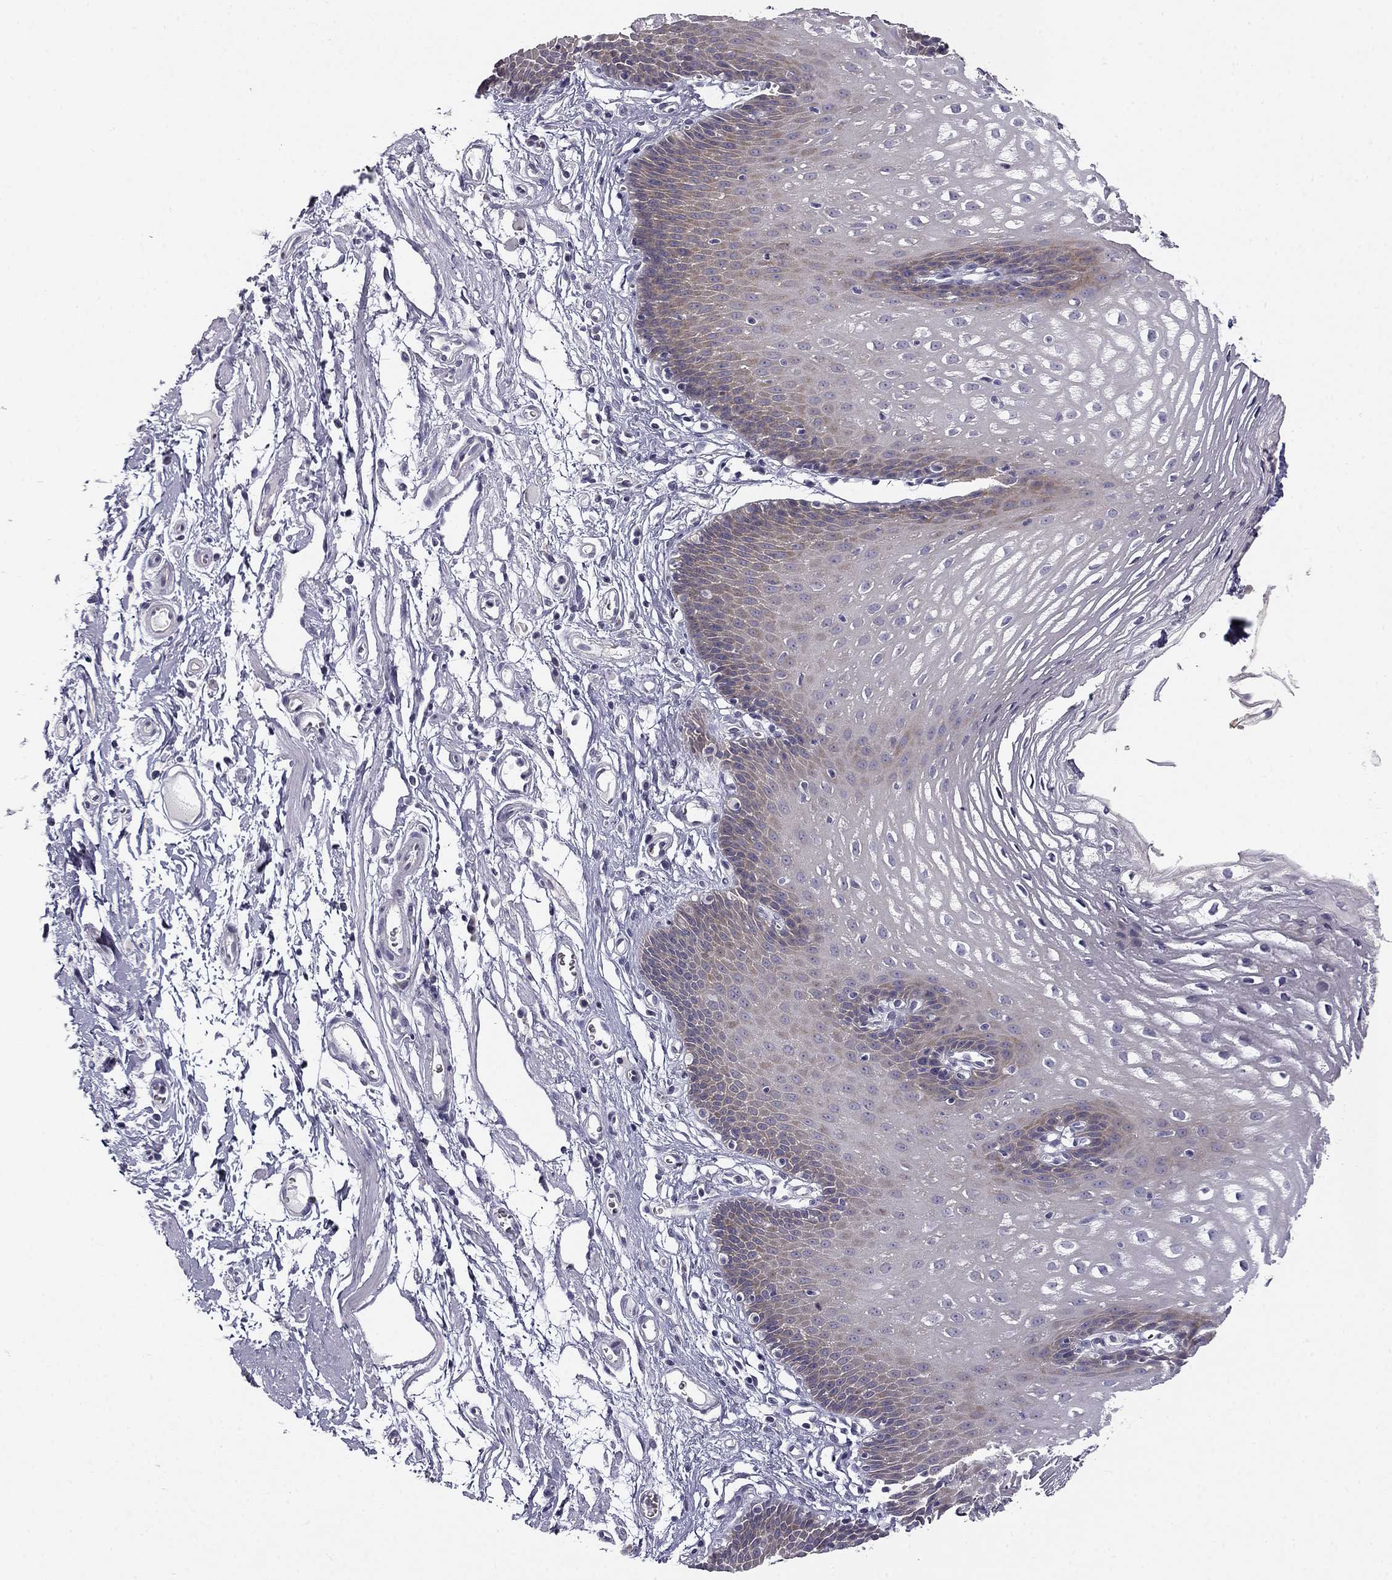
{"staining": {"intensity": "negative", "quantity": "none", "location": "none"}, "tissue": "esophagus", "cell_type": "Squamous epithelial cells", "image_type": "normal", "snomed": [{"axis": "morphology", "description": "Normal tissue, NOS"}, {"axis": "topography", "description": "Esophagus"}], "caption": "IHC of unremarkable esophagus displays no expression in squamous epithelial cells.", "gene": "CNR1", "patient": {"sex": "male", "age": 72}}